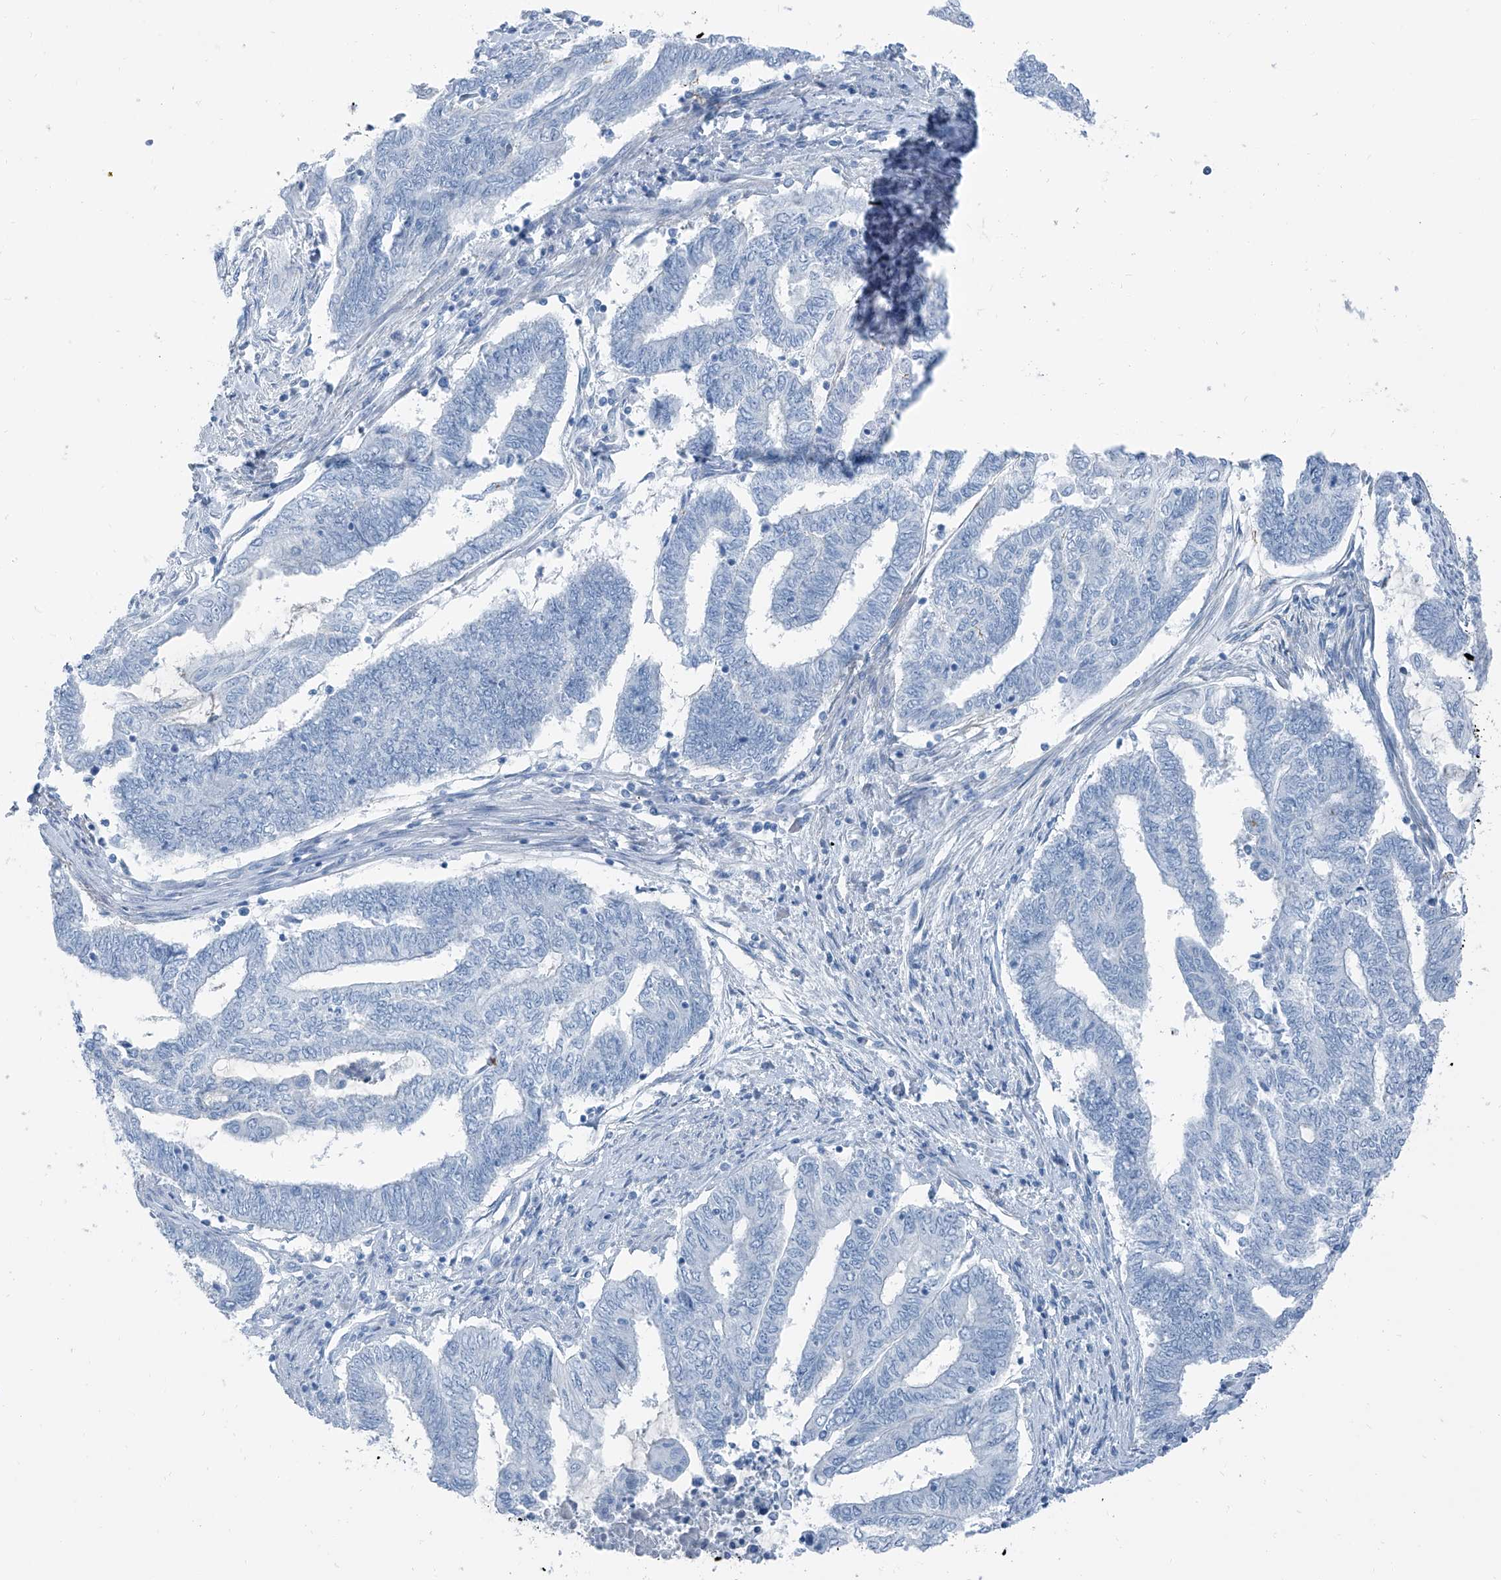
{"staining": {"intensity": "negative", "quantity": "none", "location": "none"}, "tissue": "endometrial cancer", "cell_type": "Tumor cells", "image_type": "cancer", "snomed": [{"axis": "morphology", "description": "Adenocarcinoma, NOS"}, {"axis": "topography", "description": "Uterus"}, {"axis": "topography", "description": "Endometrium"}], "caption": "The histopathology image shows no staining of tumor cells in endometrial cancer (adenocarcinoma). Brightfield microscopy of immunohistochemistry (IHC) stained with DAB (3,3'-diaminobenzidine) (brown) and hematoxylin (blue), captured at high magnification.", "gene": "RGN", "patient": {"sex": "female", "age": 70}}